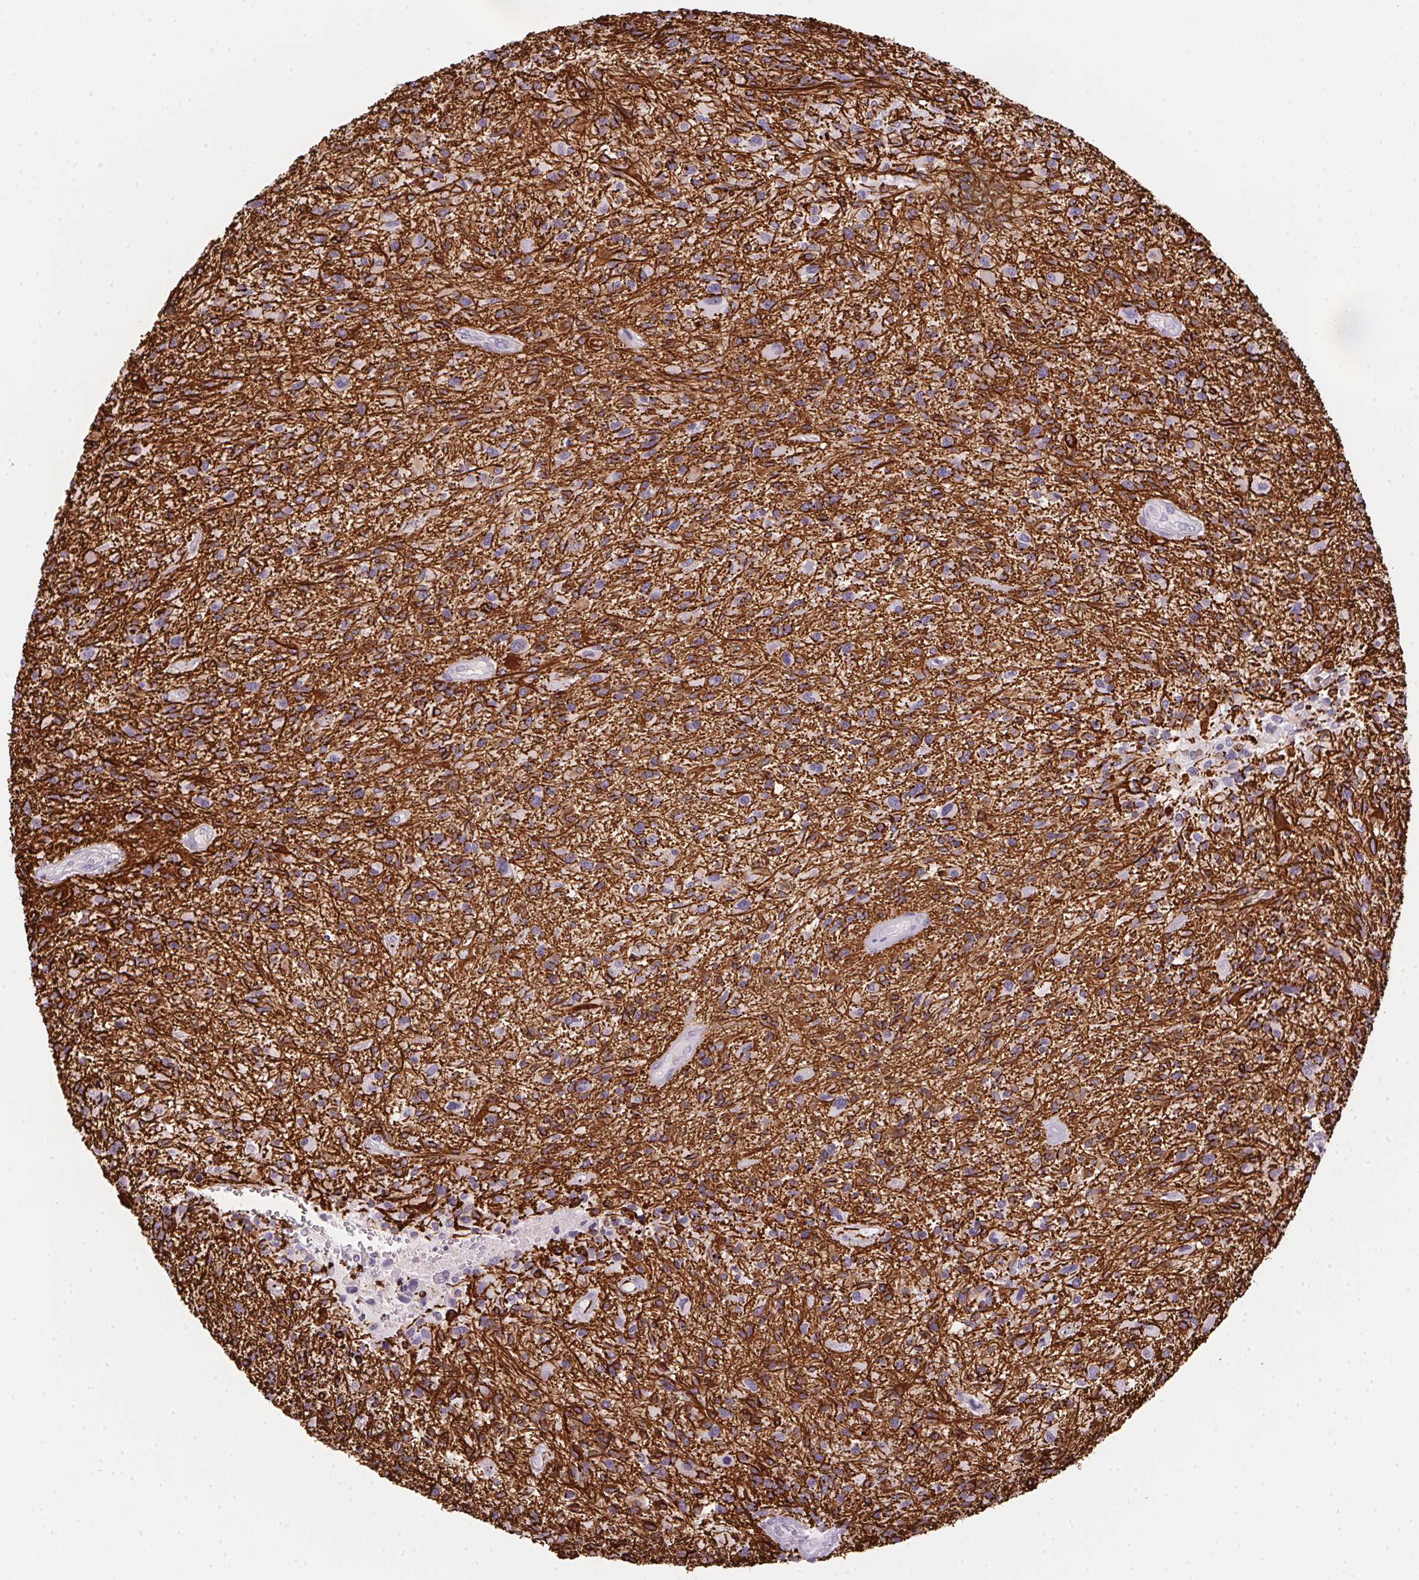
{"staining": {"intensity": "strong", "quantity": "<25%", "location": "cytoplasmic/membranous"}, "tissue": "glioma", "cell_type": "Tumor cells", "image_type": "cancer", "snomed": [{"axis": "morphology", "description": "Glioma, malignant, High grade"}, {"axis": "topography", "description": "Brain"}], "caption": "An image showing strong cytoplasmic/membranous expression in about <25% of tumor cells in glioma, as visualized by brown immunohistochemical staining.", "gene": "ECPAS", "patient": {"sex": "male", "age": 47}}